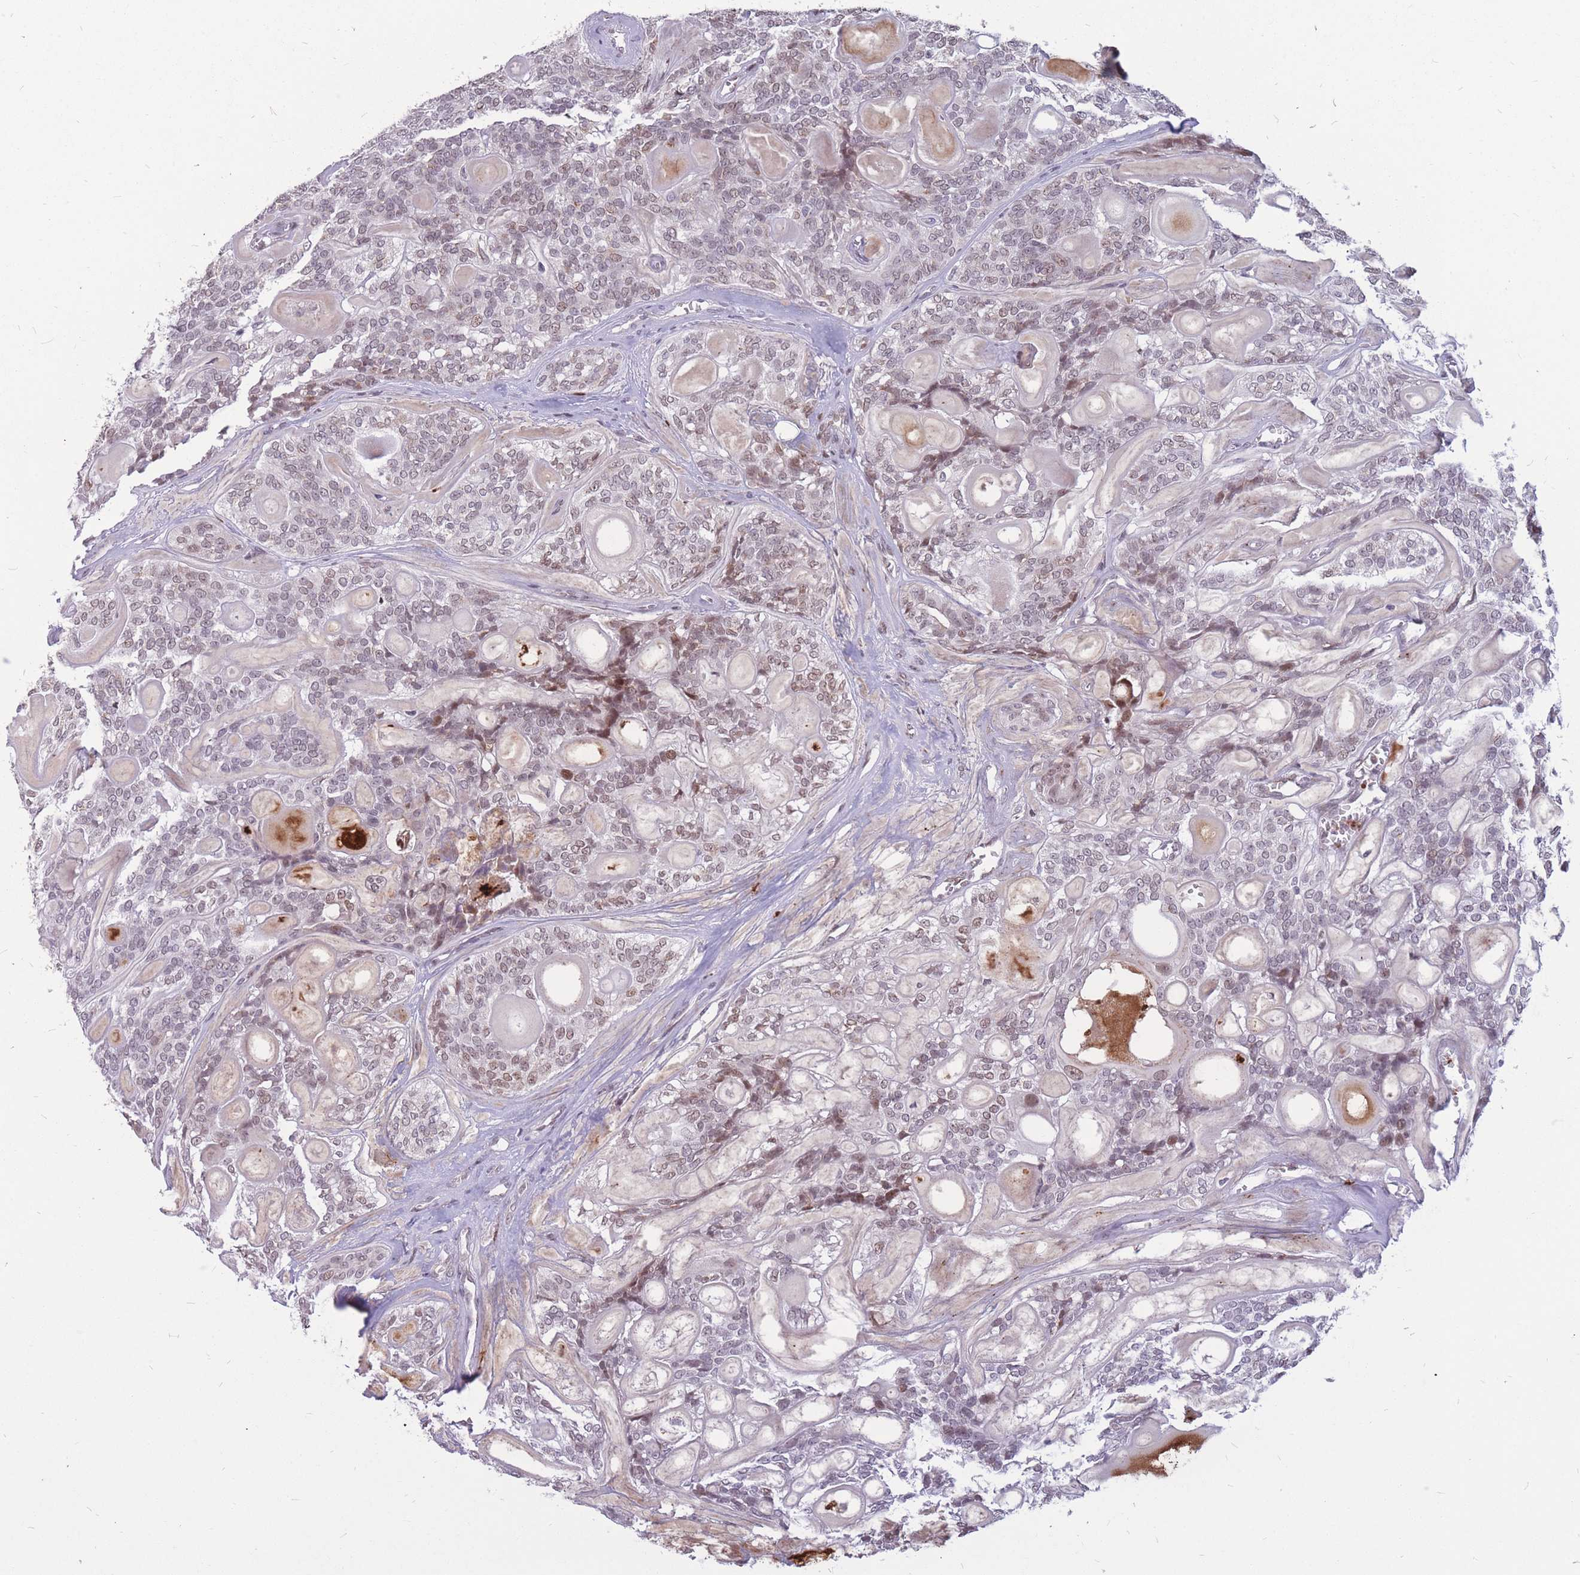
{"staining": {"intensity": "weak", "quantity": "<25%", "location": "nuclear"}, "tissue": "head and neck cancer", "cell_type": "Tumor cells", "image_type": "cancer", "snomed": [{"axis": "morphology", "description": "Adenocarcinoma, NOS"}, {"axis": "topography", "description": "Head-Neck"}], "caption": "Protein analysis of adenocarcinoma (head and neck) shows no significant staining in tumor cells. The staining is performed using DAB brown chromogen with nuclei counter-stained in using hematoxylin.", "gene": "ADD2", "patient": {"sex": "male", "age": 66}}